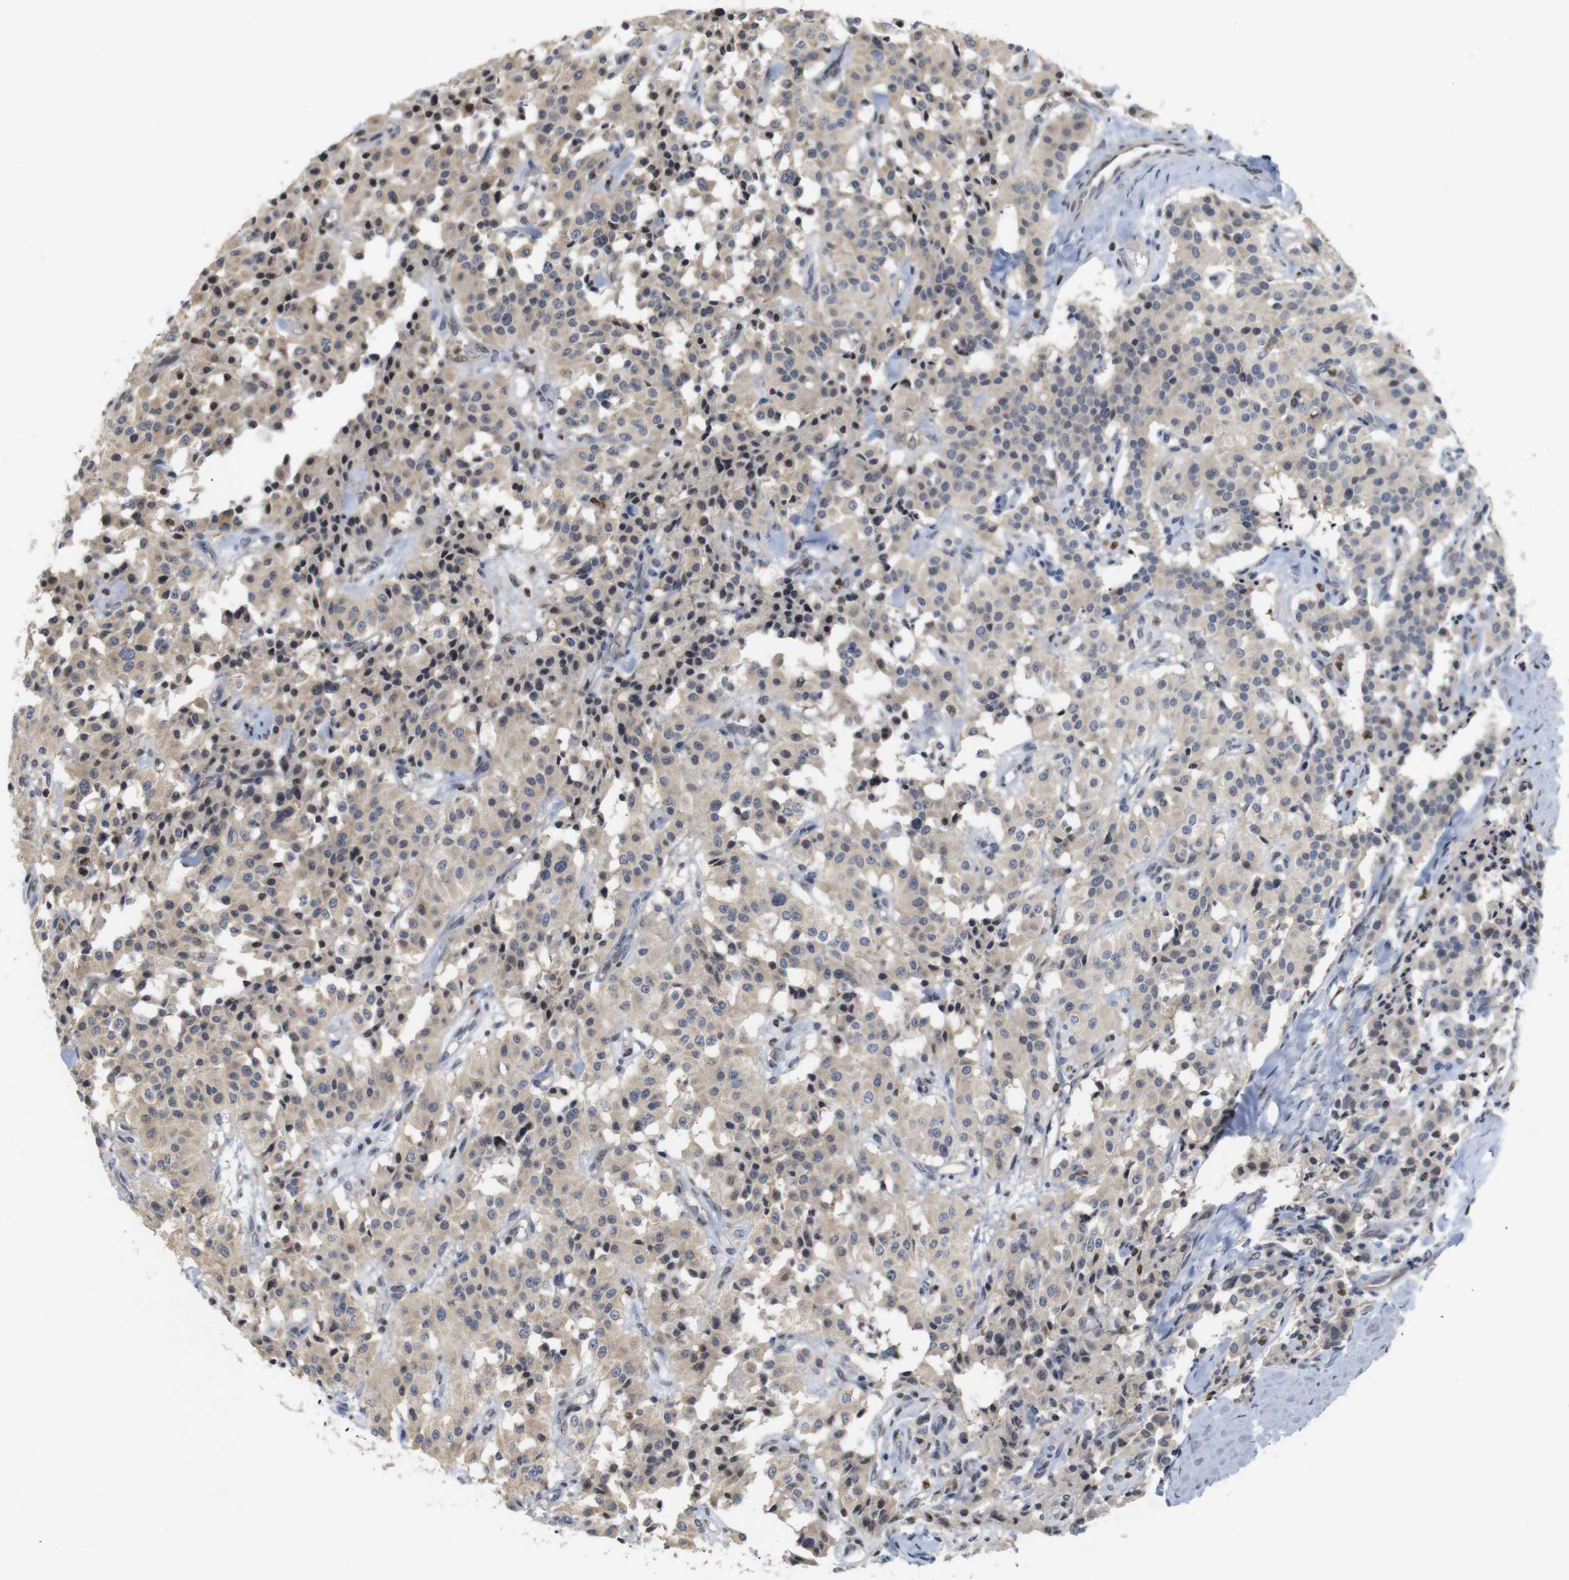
{"staining": {"intensity": "moderate", "quantity": ">75%", "location": "cytoplasmic/membranous"}, "tissue": "carcinoid", "cell_type": "Tumor cells", "image_type": "cancer", "snomed": [{"axis": "morphology", "description": "Carcinoid, malignant, NOS"}, {"axis": "topography", "description": "Lung"}], "caption": "Human carcinoid (malignant) stained with a protein marker exhibits moderate staining in tumor cells.", "gene": "MBD1", "patient": {"sex": "male", "age": 30}}